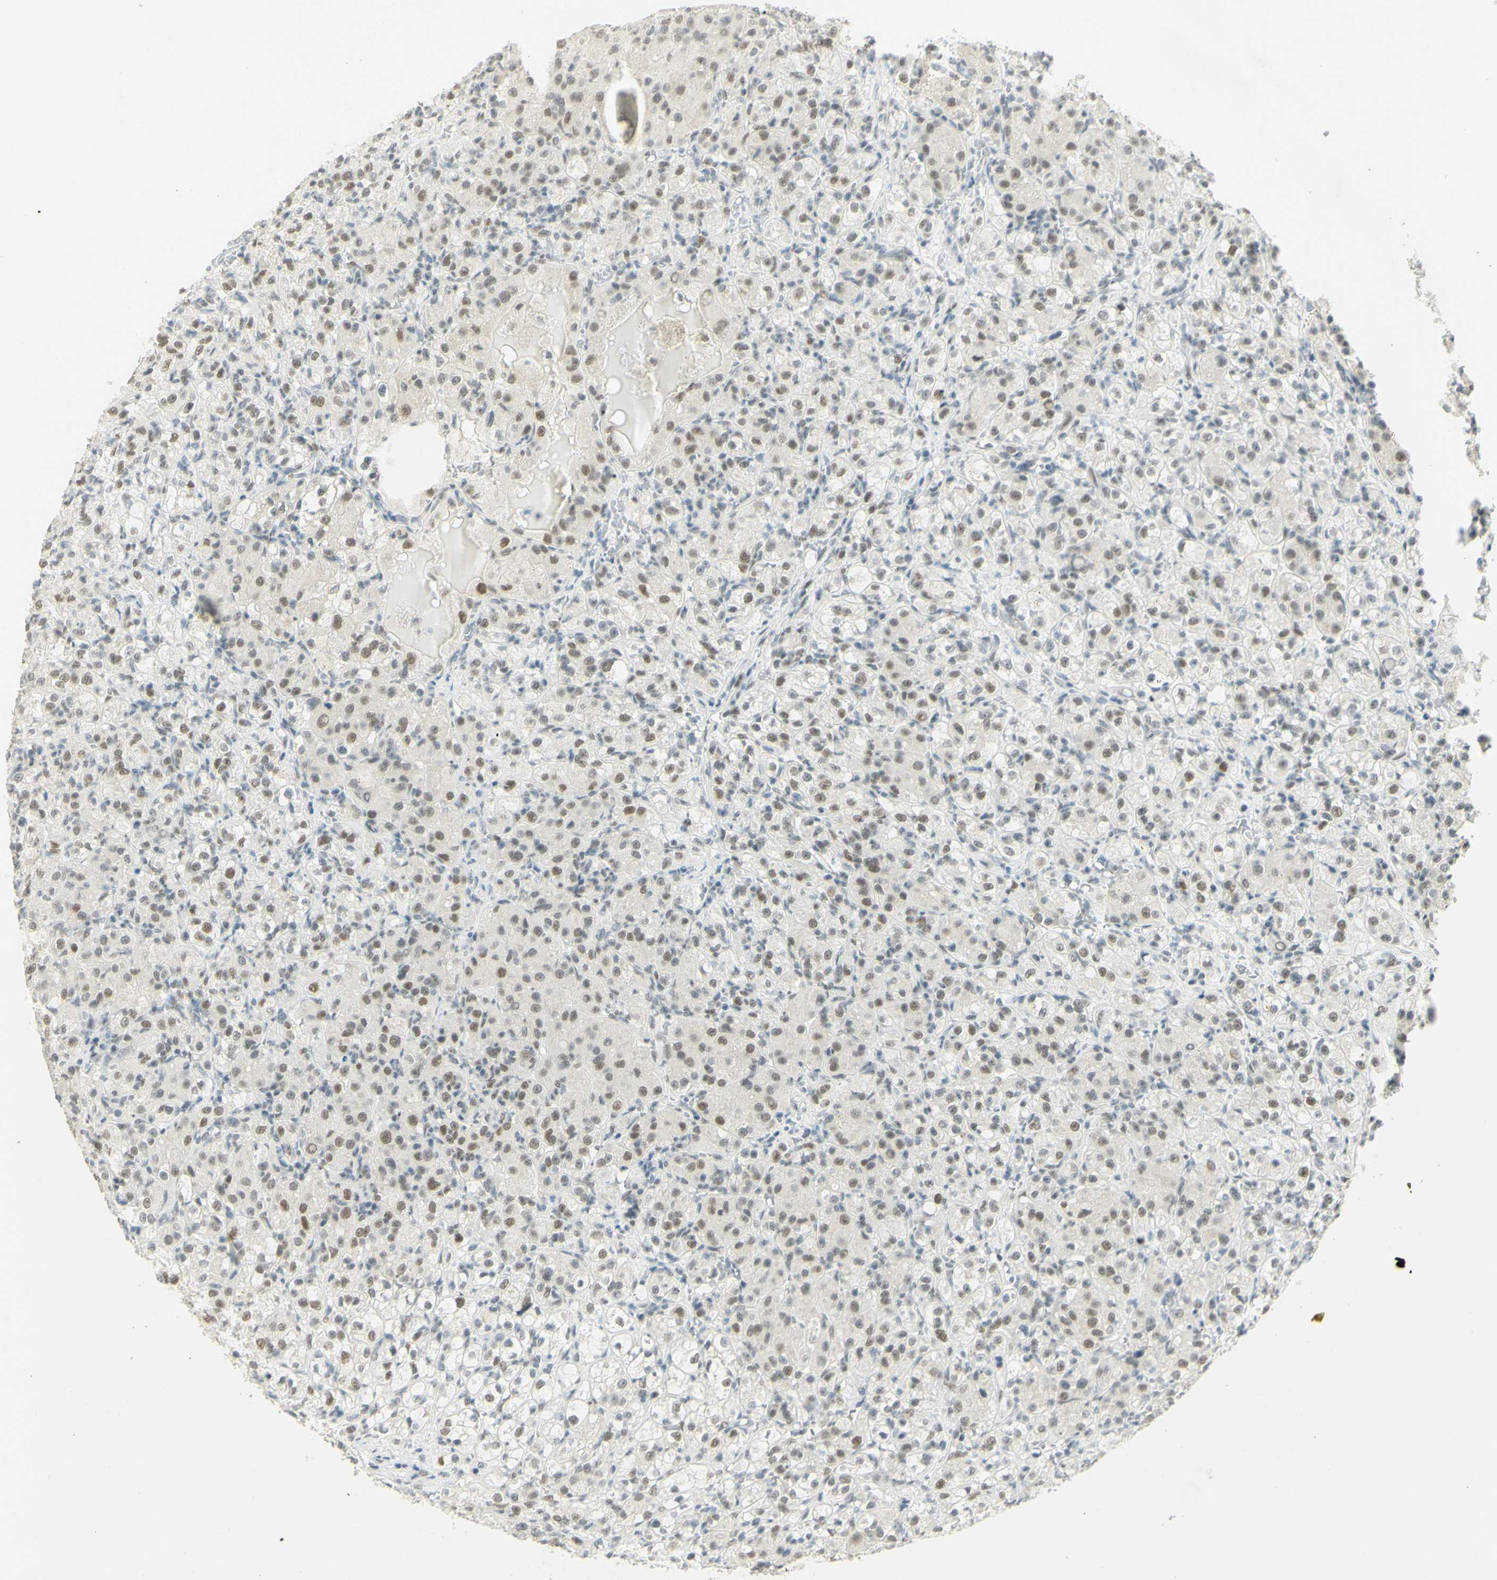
{"staining": {"intensity": "weak", "quantity": ">75%", "location": "none"}, "tissue": "renal cancer", "cell_type": "Tumor cells", "image_type": "cancer", "snomed": [{"axis": "morphology", "description": "Adenocarcinoma, NOS"}, {"axis": "topography", "description": "Kidney"}], "caption": "A histopathology image of renal cancer (adenocarcinoma) stained for a protein displays weak None brown staining in tumor cells. (DAB = brown stain, brightfield microscopy at high magnification).", "gene": "PMS2", "patient": {"sex": "male", "age": 61}}